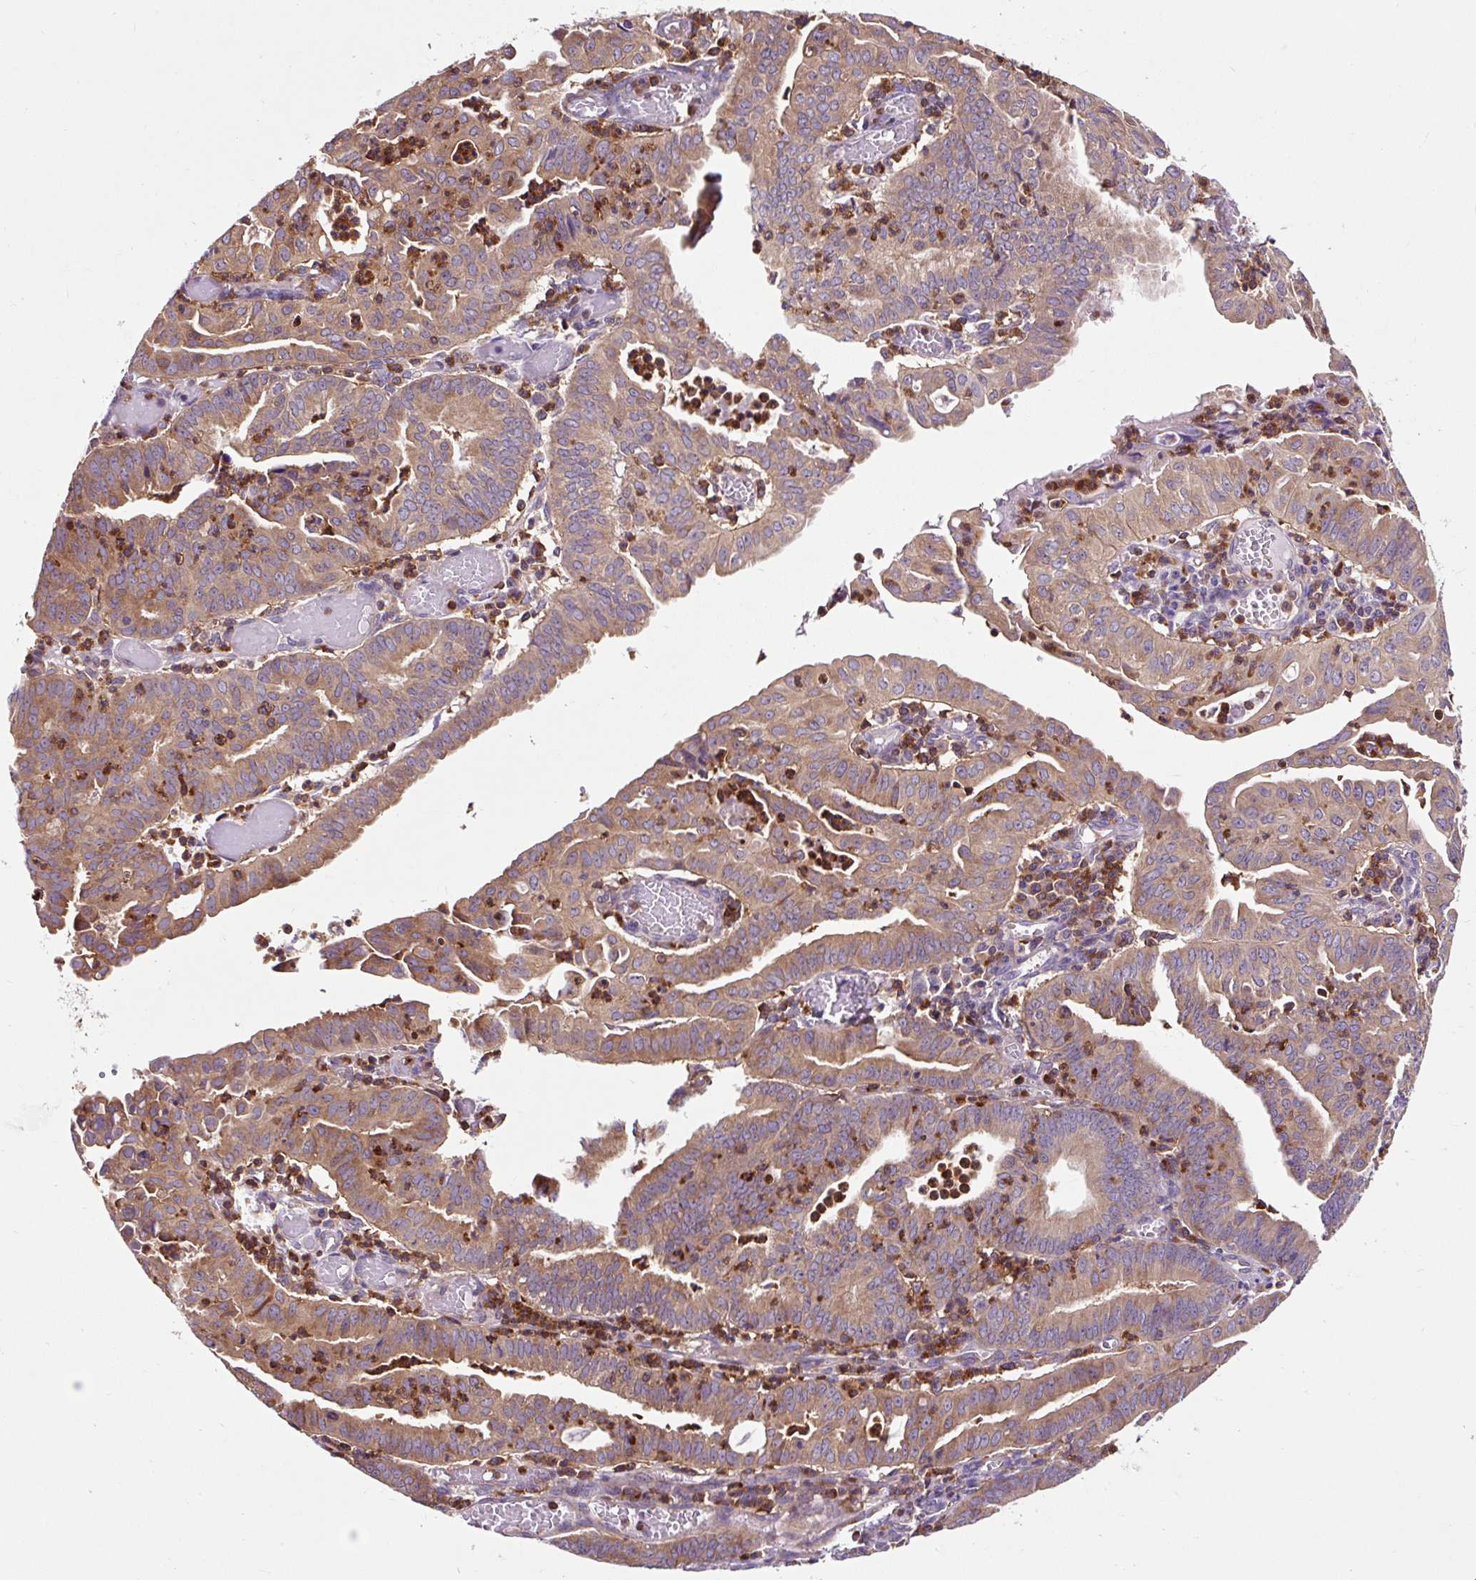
{"staining": {"intensity": "moderate", "quantity": ">75%", "location": "cytoplasmic/membranous"}, "tissue": "endometrial cancer", "cell_type": "Tumor cells", "image_type": "cancer", "snomed": [{"axis": "morphology", "description": "Adenocarcinoma, NOS"}, {"axis": "topography", "description": "Endometrium"}], "caption": "Tumor cells exhibit medium levels of moderate cytoplasmic/membranous positivity in approximately >75% of cells in human adenocarcinoma (endometrial).", "gene": "CISD3", "patient": {"sex": "female", "age": 60}}